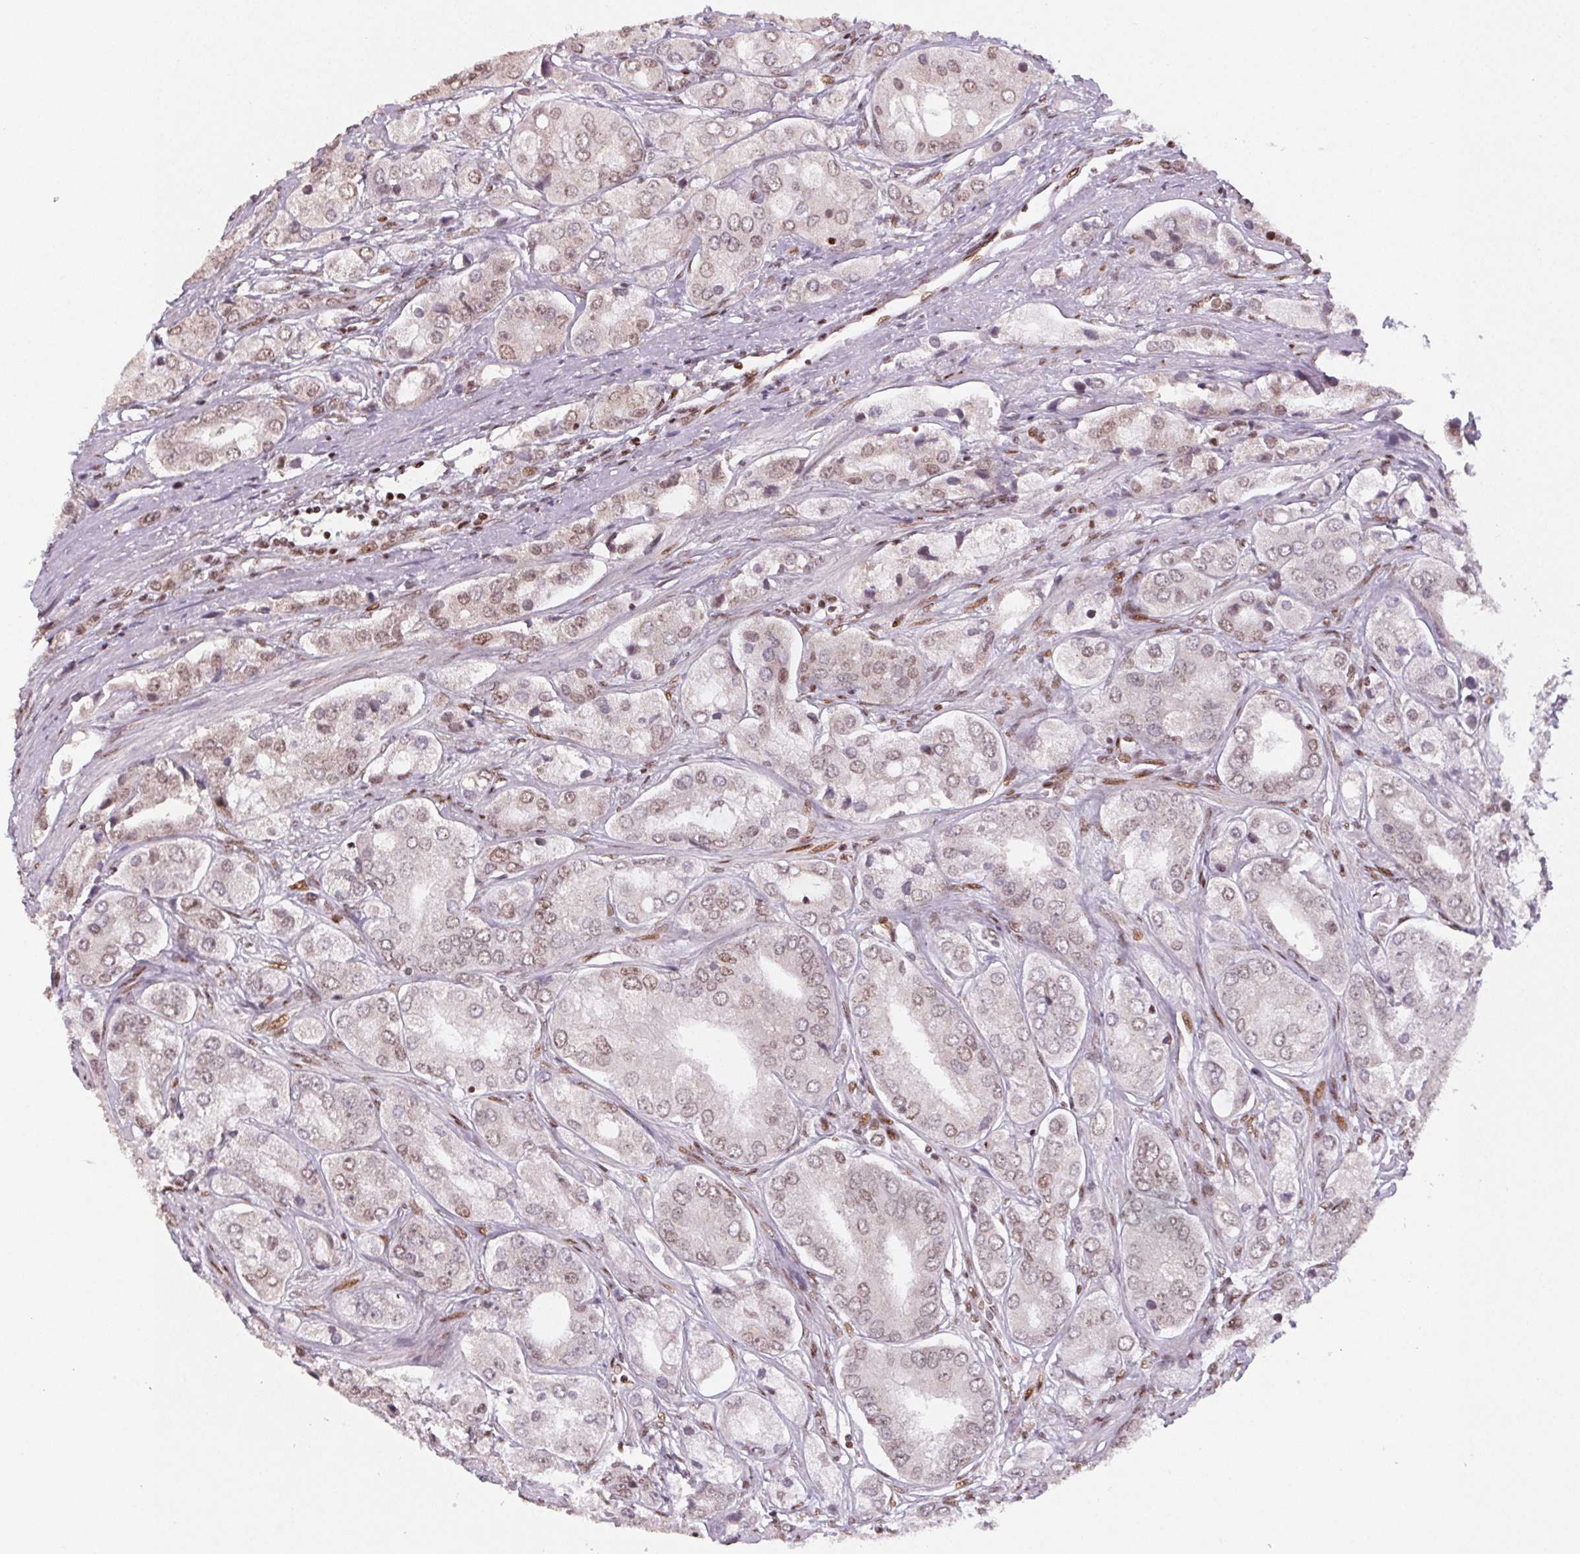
{"staining": {"intensity": "moderate", "quantity": "25%-75%", "location": "nuclear"}, "tissue": "prostate cancer", "cell_type": "Tumor cells", "image_type": "cancer", "snomed": [{"axis": "morphology", "description": "Adenocarcinoma, Low grade"}, {"axis": "topography", "description": "Prostate"}], "caption": "DAB (3,3'-diaminobenzidine) immunohistochemical staining of human prostate cancer exhibits moderate nuclear protein staining in approximately 25%-75% of tumor cells.", "gene": "KMT2A", "patient": {"sex": "male", "age": 69}}